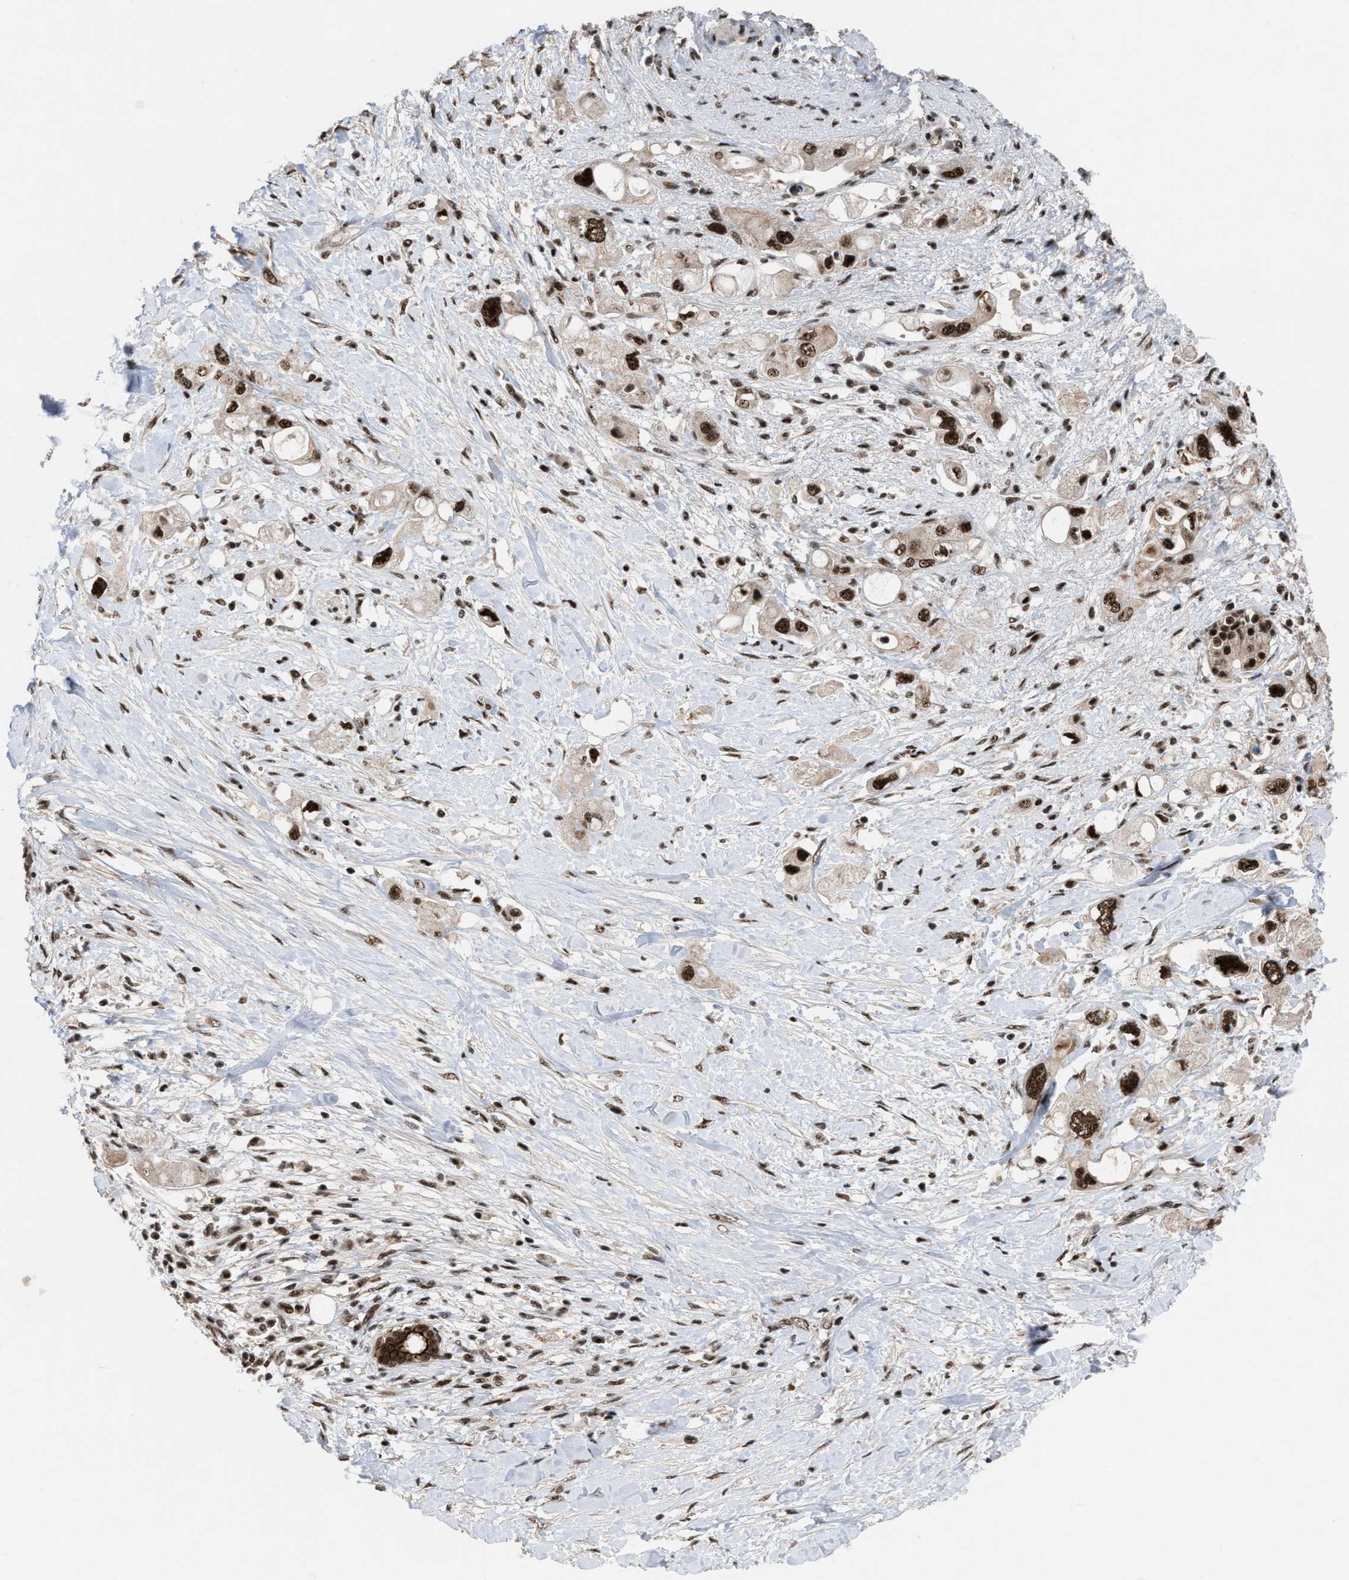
{"staining": {"intensity": "strong", "quantity": ">75%", "location": "nuclear"}, "tissue": "pancreatic cancer", "cell_type": "Tumor cells", "image_type": "cancer", "snomed": [{"axis": "morphology", "description": "Adenocarcinoma, NOS"}, {"axis": "topography", "description": "Pancreas"}], "caption": "This photomicrograph shows pancreatic cancer (adenocarcinoma) stained with immunohistochemistry (IHC) to label a protein in brown. The nuclear of tumor cells show strong positivity for the protein. Nuclei are counter-stained blue.", "gene": "PRPF4", "patient": {"sex": "female", "age": 56}}